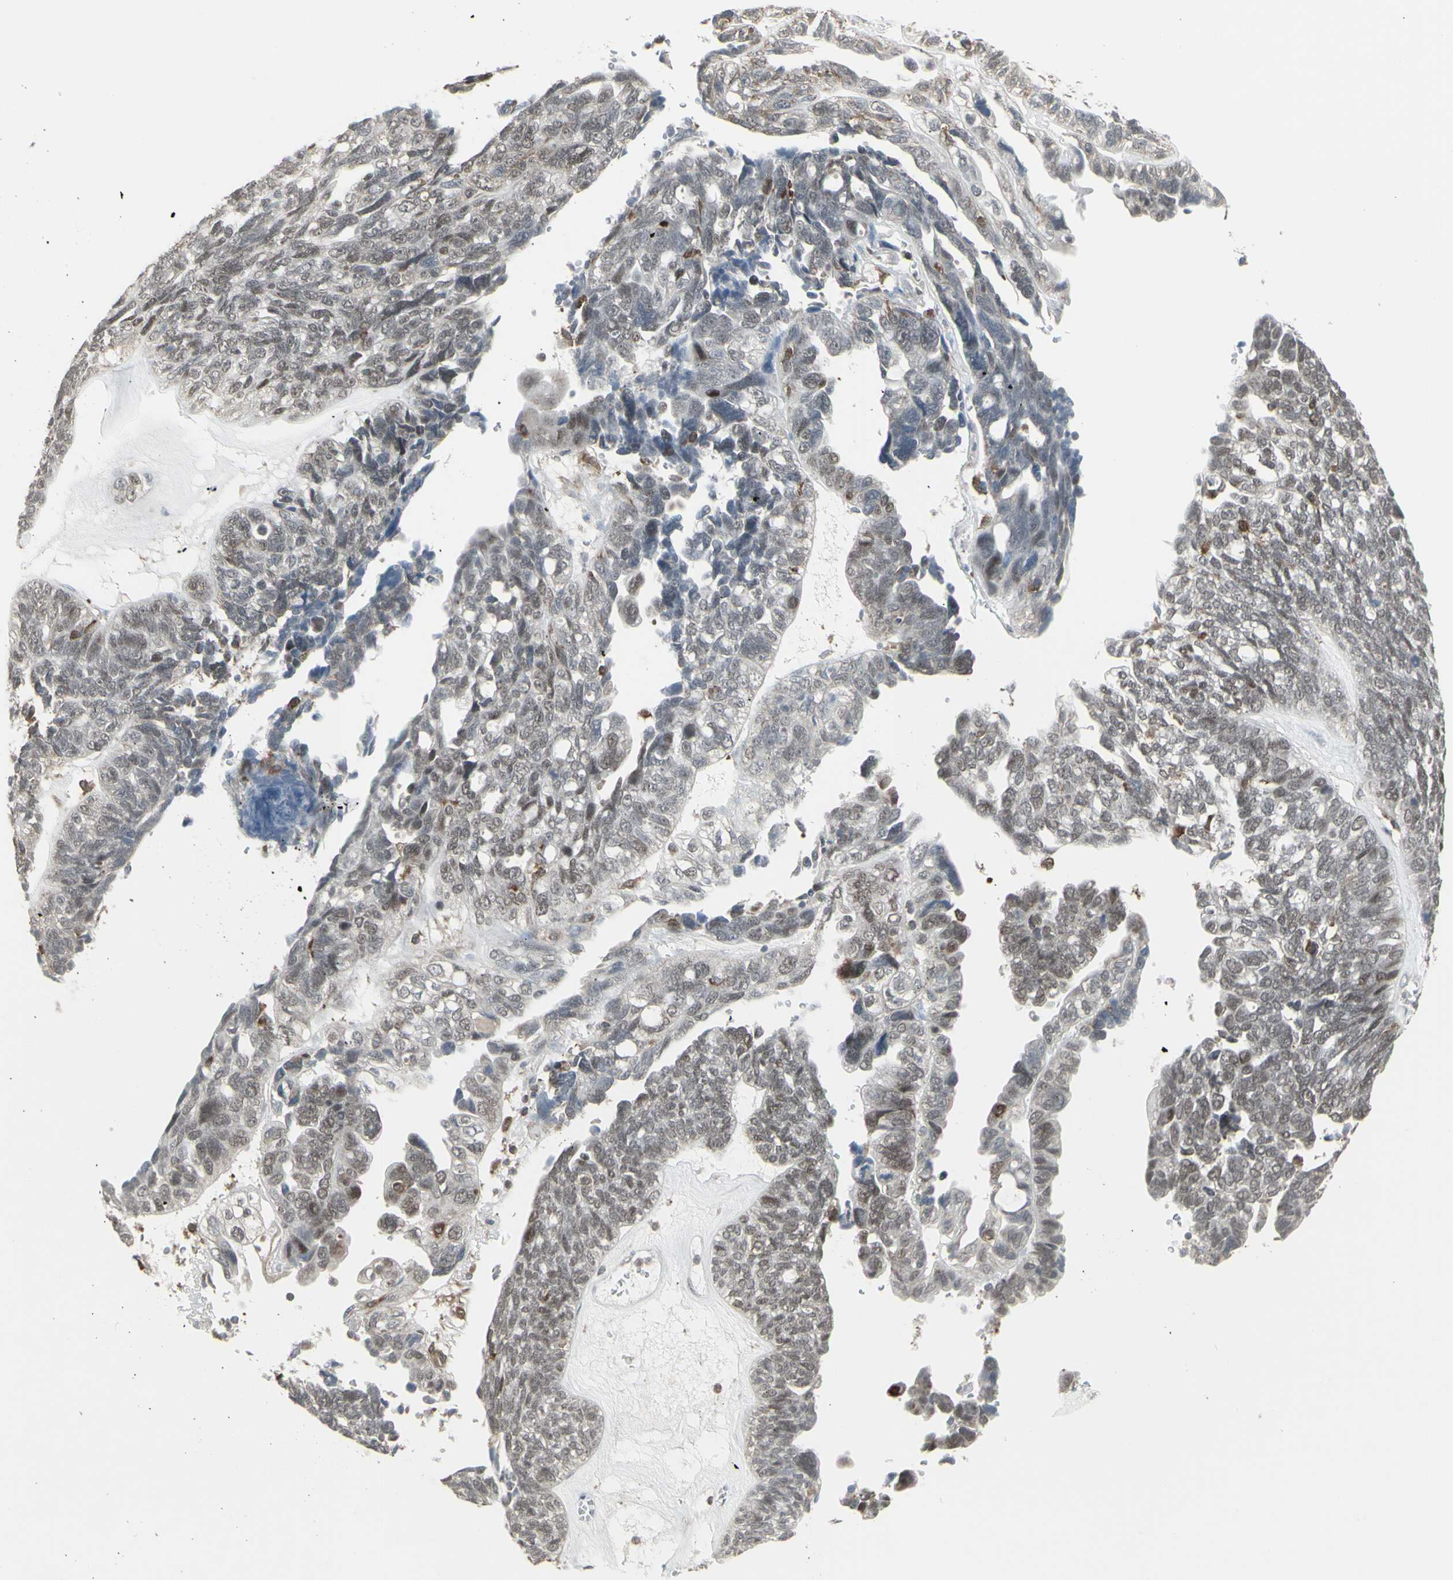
{"staining": {"intensity": "weak", "quantity": "<25%", "location": "nuclear"}, "tissue": "ovarian cancer", "cell_type": "Tumor cells", "image_type": "cancer", "snomed": [{"axis": "morphology", "description": "Cystadenocarcinoma, serous, NOS"}, {"axis": "topography", "description": "Ovary"}], "caption": "Immunohistochemistry of ovarian serous cystadenocarcinoma reveals no positivity in tumor cells.", "gene": "SAMSN1", "patient": {"sex": "female", "age": 79}}